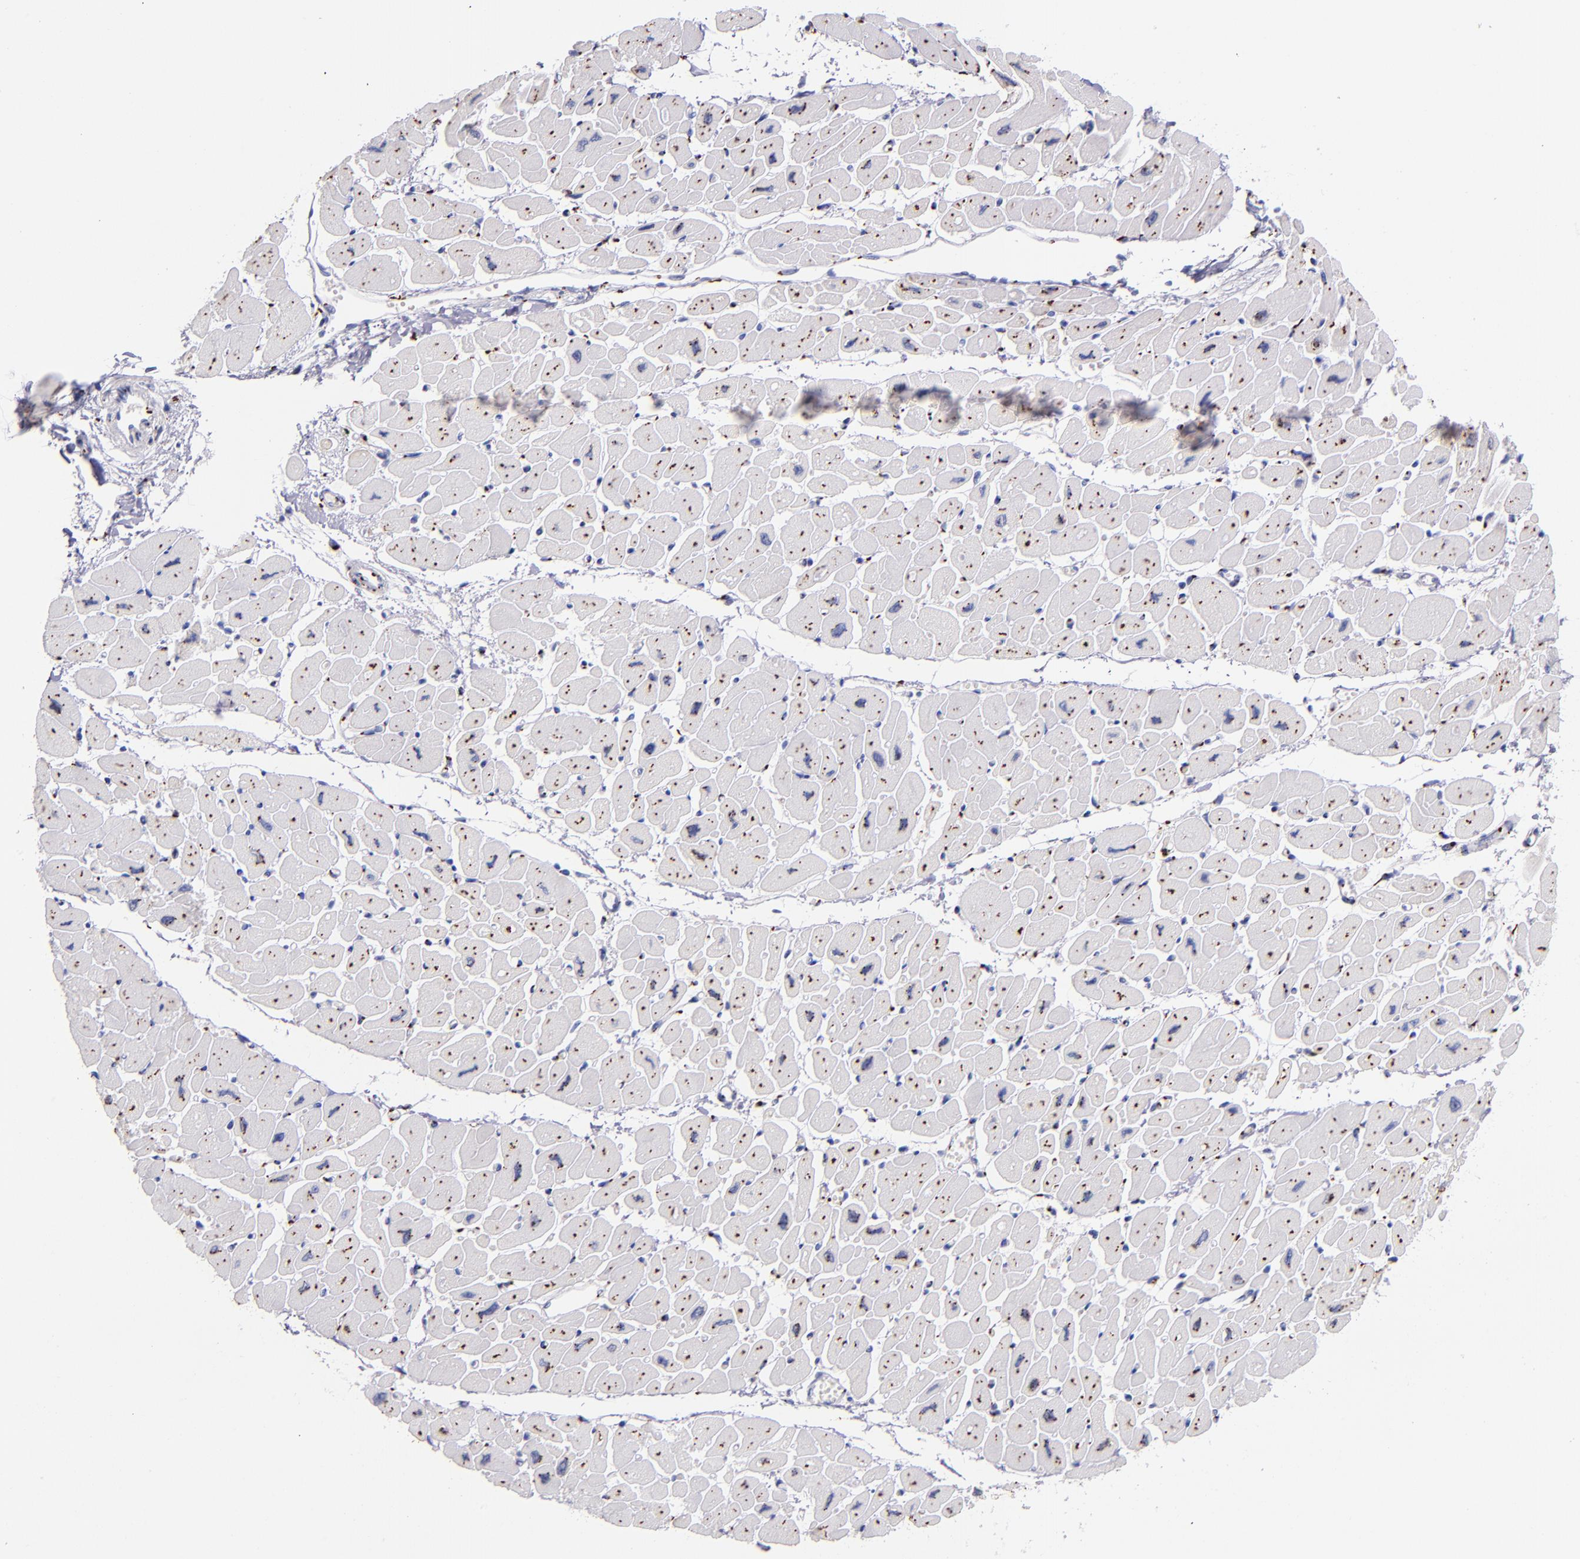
{"staining": {"intensity": "strong", "quantity": ">75%", "location": "cytoplasmic/membranous,nuclear"}, "tissue": "heart muscle", "cell_type": "Cardiomyocytes", "image_type": "normal", "snomed": [{"axis": "morphology", "description": "Normal tissue, NOS"}, {"axis": "topography", "description": "Heart"}], "caption": "Immunohistochemistry (IHC) histopathology image of benign heart muscle: human heart muscle stained using immunohistochemistry exhibits high levels of strong protein expression localized specifically in the cytoplasmic/membranous,nuclear of cardiomyocytes, appearing as a cytoplasmic/membranous,nuclear brown color.", "gene": "GOLIM4", "patient": {"sex": "female", "age": 54}}